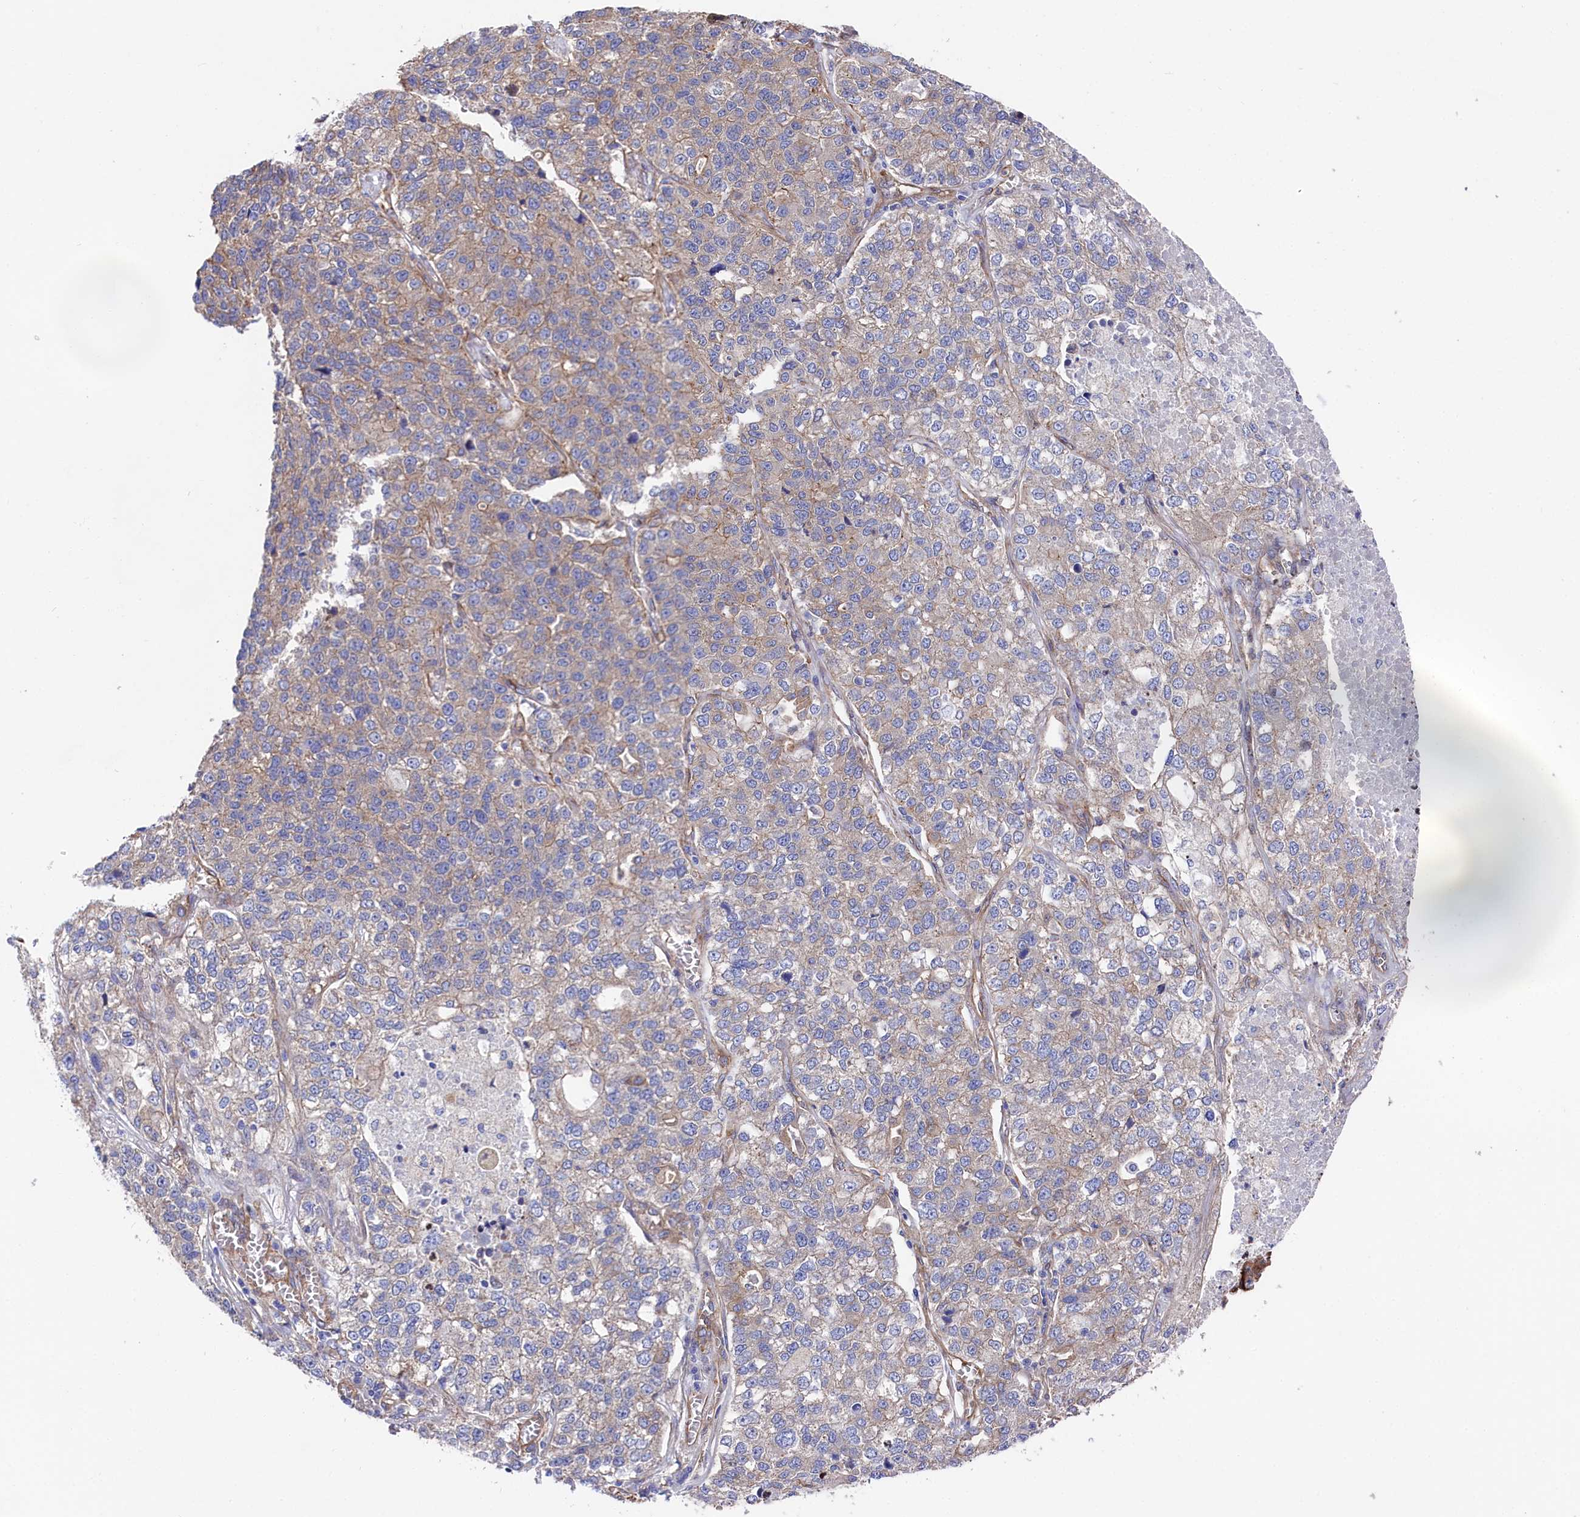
{"staining": {"intensity": "weak", "quantity": "25%-75%", "location": "cytoplasmic/membranous"}, "tissue": "lung cancer", "cell_type": "Tumor cells", "image_type": "cancer", "snomed": [{"axis": "morphology", "description": "Adenocarcinoma, NOS"}, {"axis": "topography", "description": "Lung"}], "caption": "This photomicrograph exhibits lung adenocarcinoma stained with IHC to label a protein in brown. The cytoplasmic/membranous of tumor cells show weak positivity for the protein. Nuclei are counter-stained blue.", "gene": "TNKS1BP1", "patient": {"sex": "male", "age": 49}}